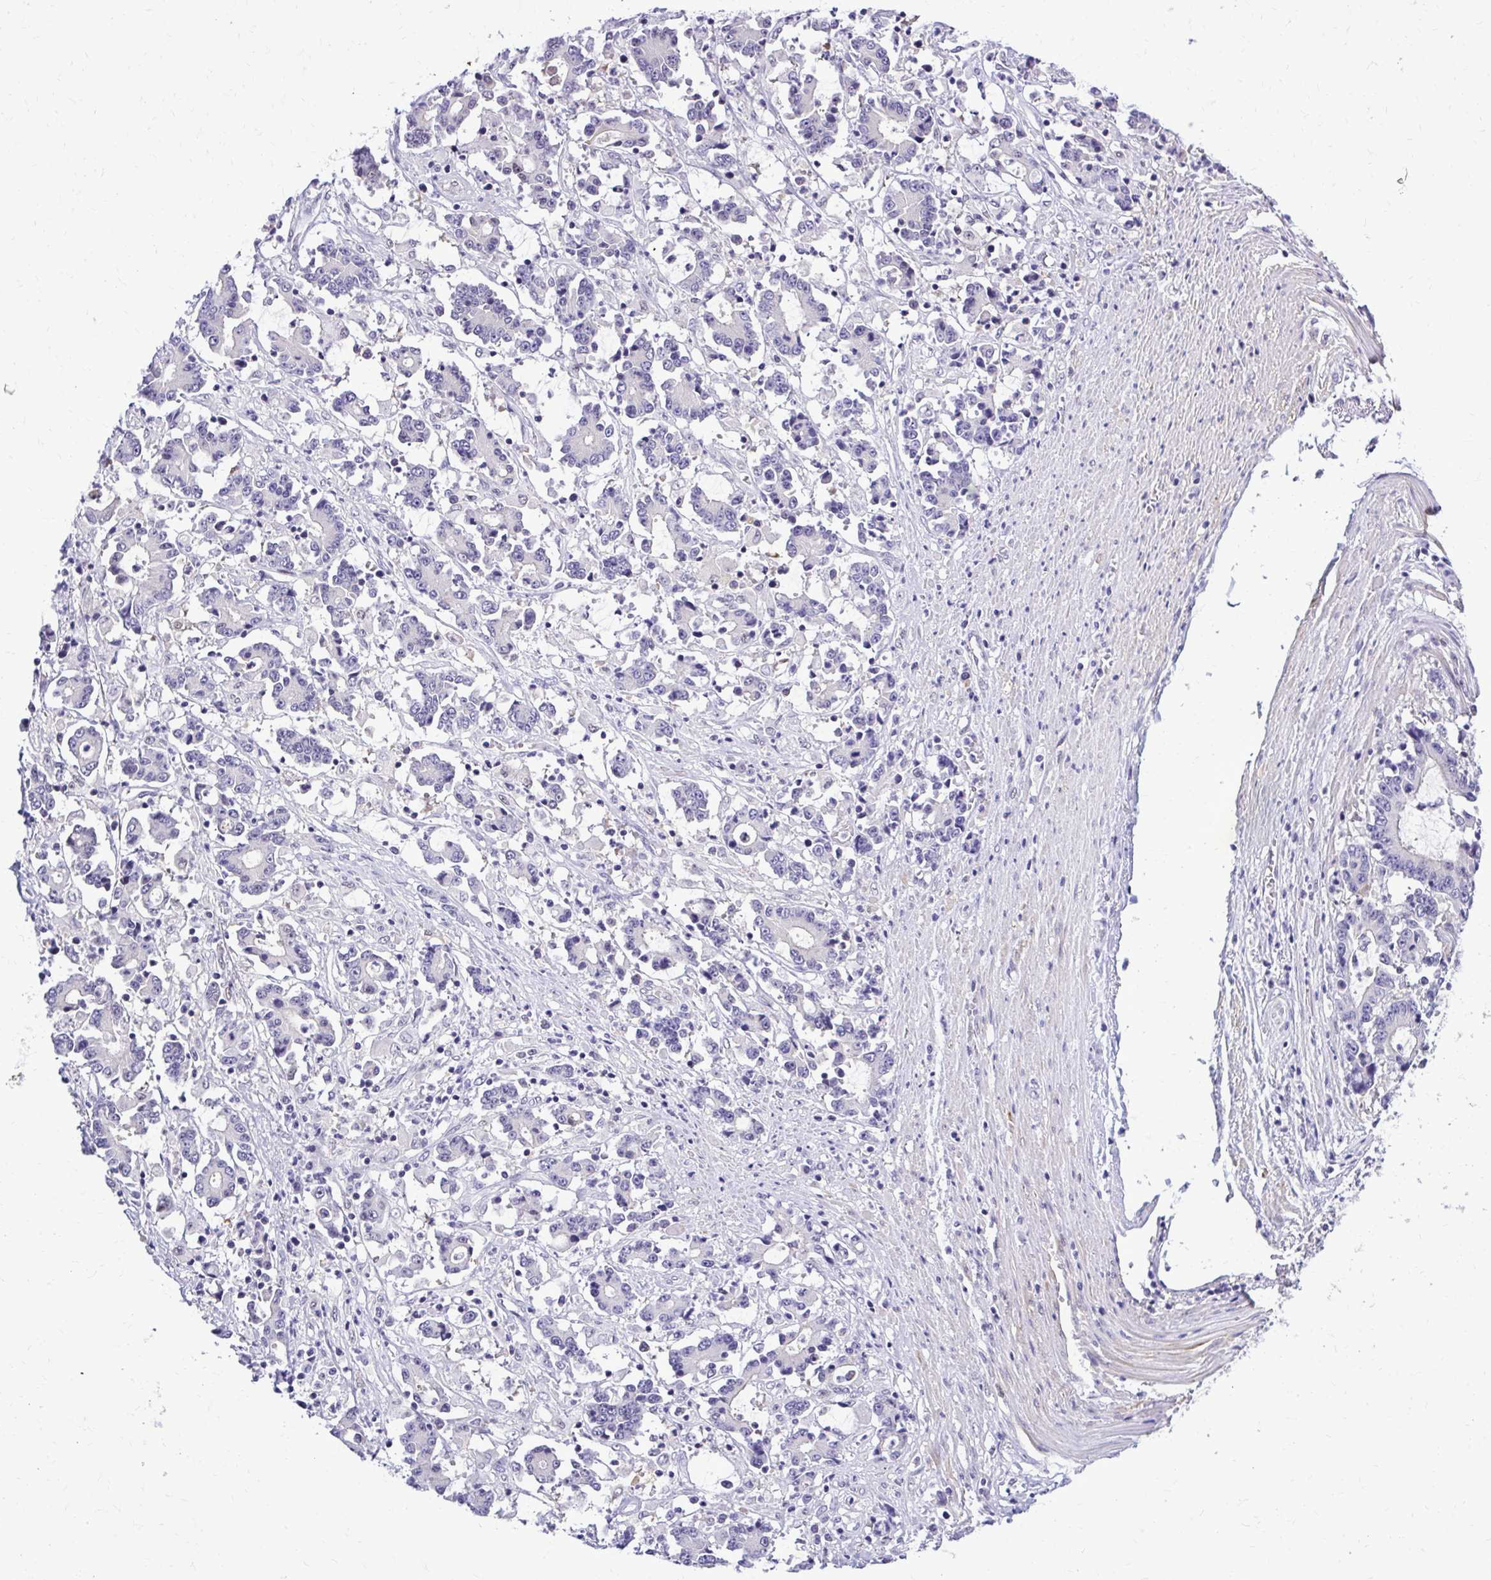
{"staining": {"intensity": "negative", "quantity": "none", "location": "none"}, "tissue": "stomach cancer", "cell_type": "Tumor cells", "image_type": "cancer", "snomed": [{"axis": "morphology", "description": "Adenocarcinoma, NOS"}, {"axis": "topography", "description": "Stomach, upper"}], "caption": "DAB immunohistochemical staining of human stomach adenocarcinoma shows no significant positivity in tumor cells. (DAB IHC, high magnification).", "gene": "RASL11B", "patient": {"sex": "male", "age": 68}}